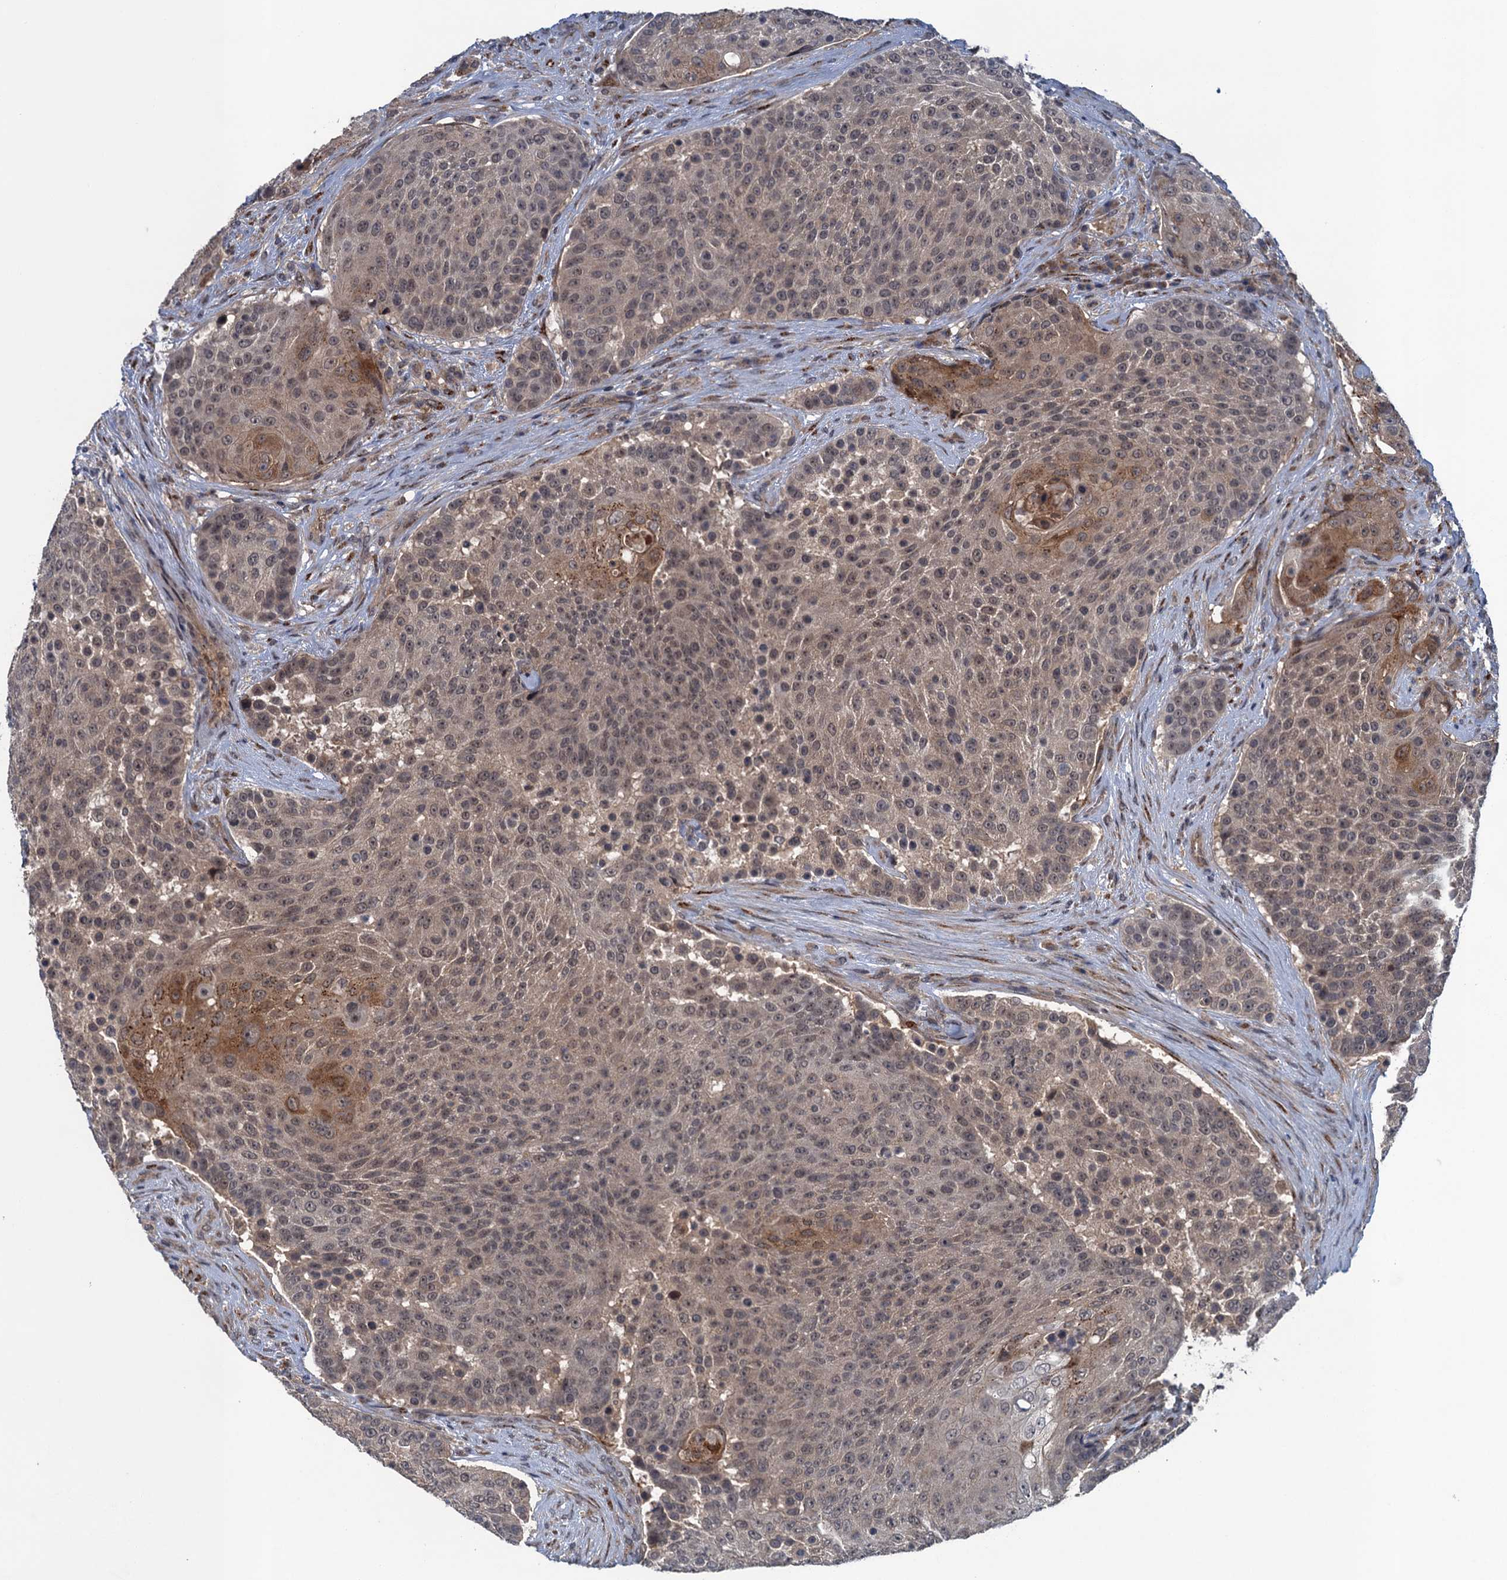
{"staining": {"intensity": "moderate", "quantity": "25%-75%", "location": "cytoplasmic/membranous,nuclear"}, "tissue": "urothelial cancer", "cell_type": "Tumor cells", "image_type": "cancer", "snomed": [{"axis": "morphology", "description": "Urothelial carcinoma, High grade"}, {"axis": "topography", "description": "Urinary bladder"}], "caption": "A brown stain highlights moderate cytoplasmic/membranous and nuclear staining of a protein in human urothelial carcinoma (high-grade) tumor cells. The staining was performed using DAB, with brown indicating positive protein expression. Nuclei are stained blue with hematoxylin.", "gene": "RNF165", "patient": {"sex": "female", "age": 63}}